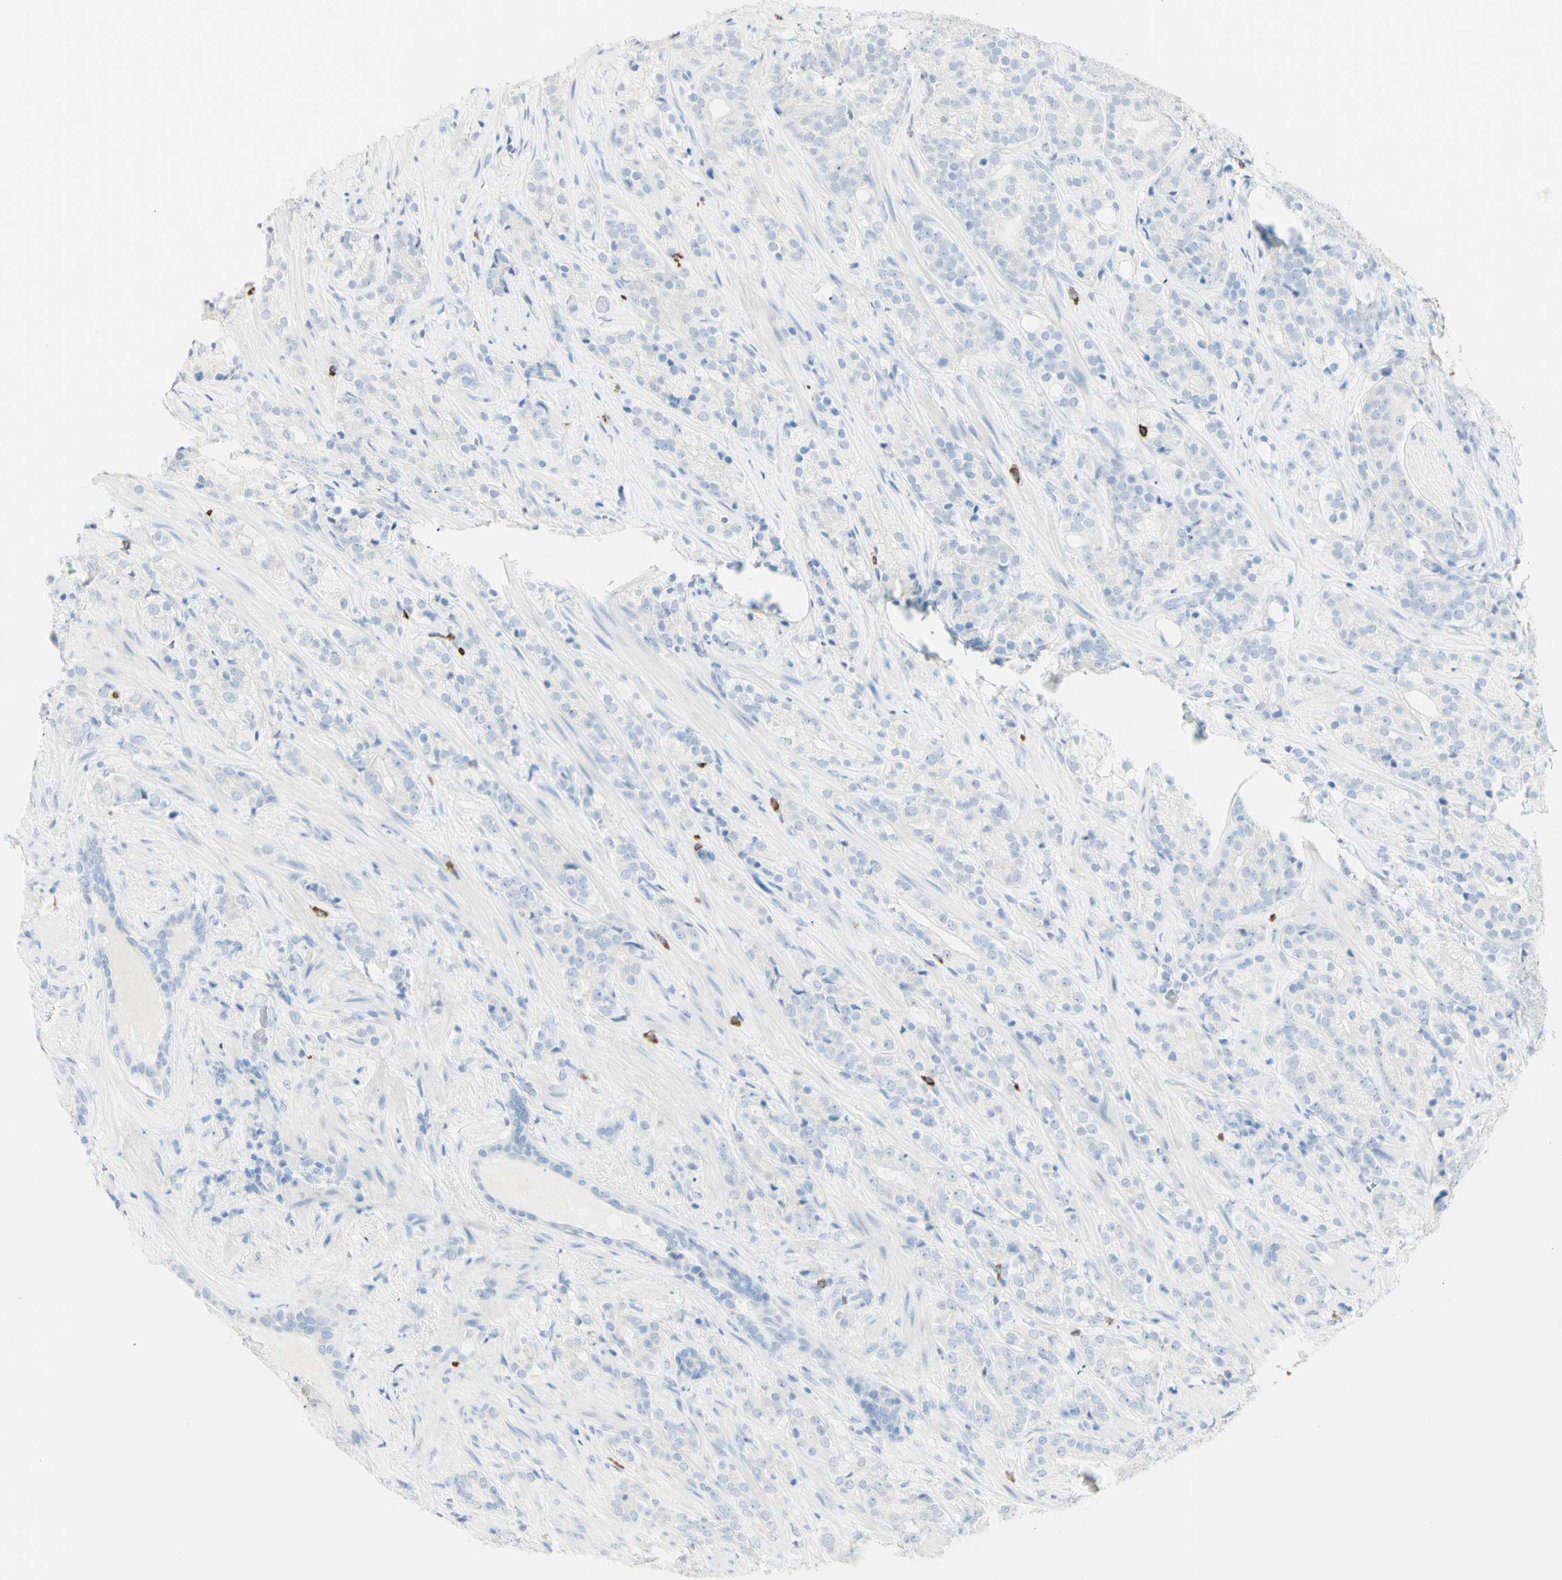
{"staining": {"intensity": "negative", "quantity": "none", "location": "none"}, "tissue": "prostate cancer", "cell_type": "Tumor cells", "image_type": "cancer", "snomed": [{"axis": "morphology", "description": "Adenocarcinoma, High grade"}, {"axis": "topography", "description": "Prostate"}], "caption": "Prostate high-grade adenocarcinoma was stained to show a protein in brown. There is no significant positivity in tumor cells.", "gene": "LETM1", "patient": {"sex": "male", "age": 71}}